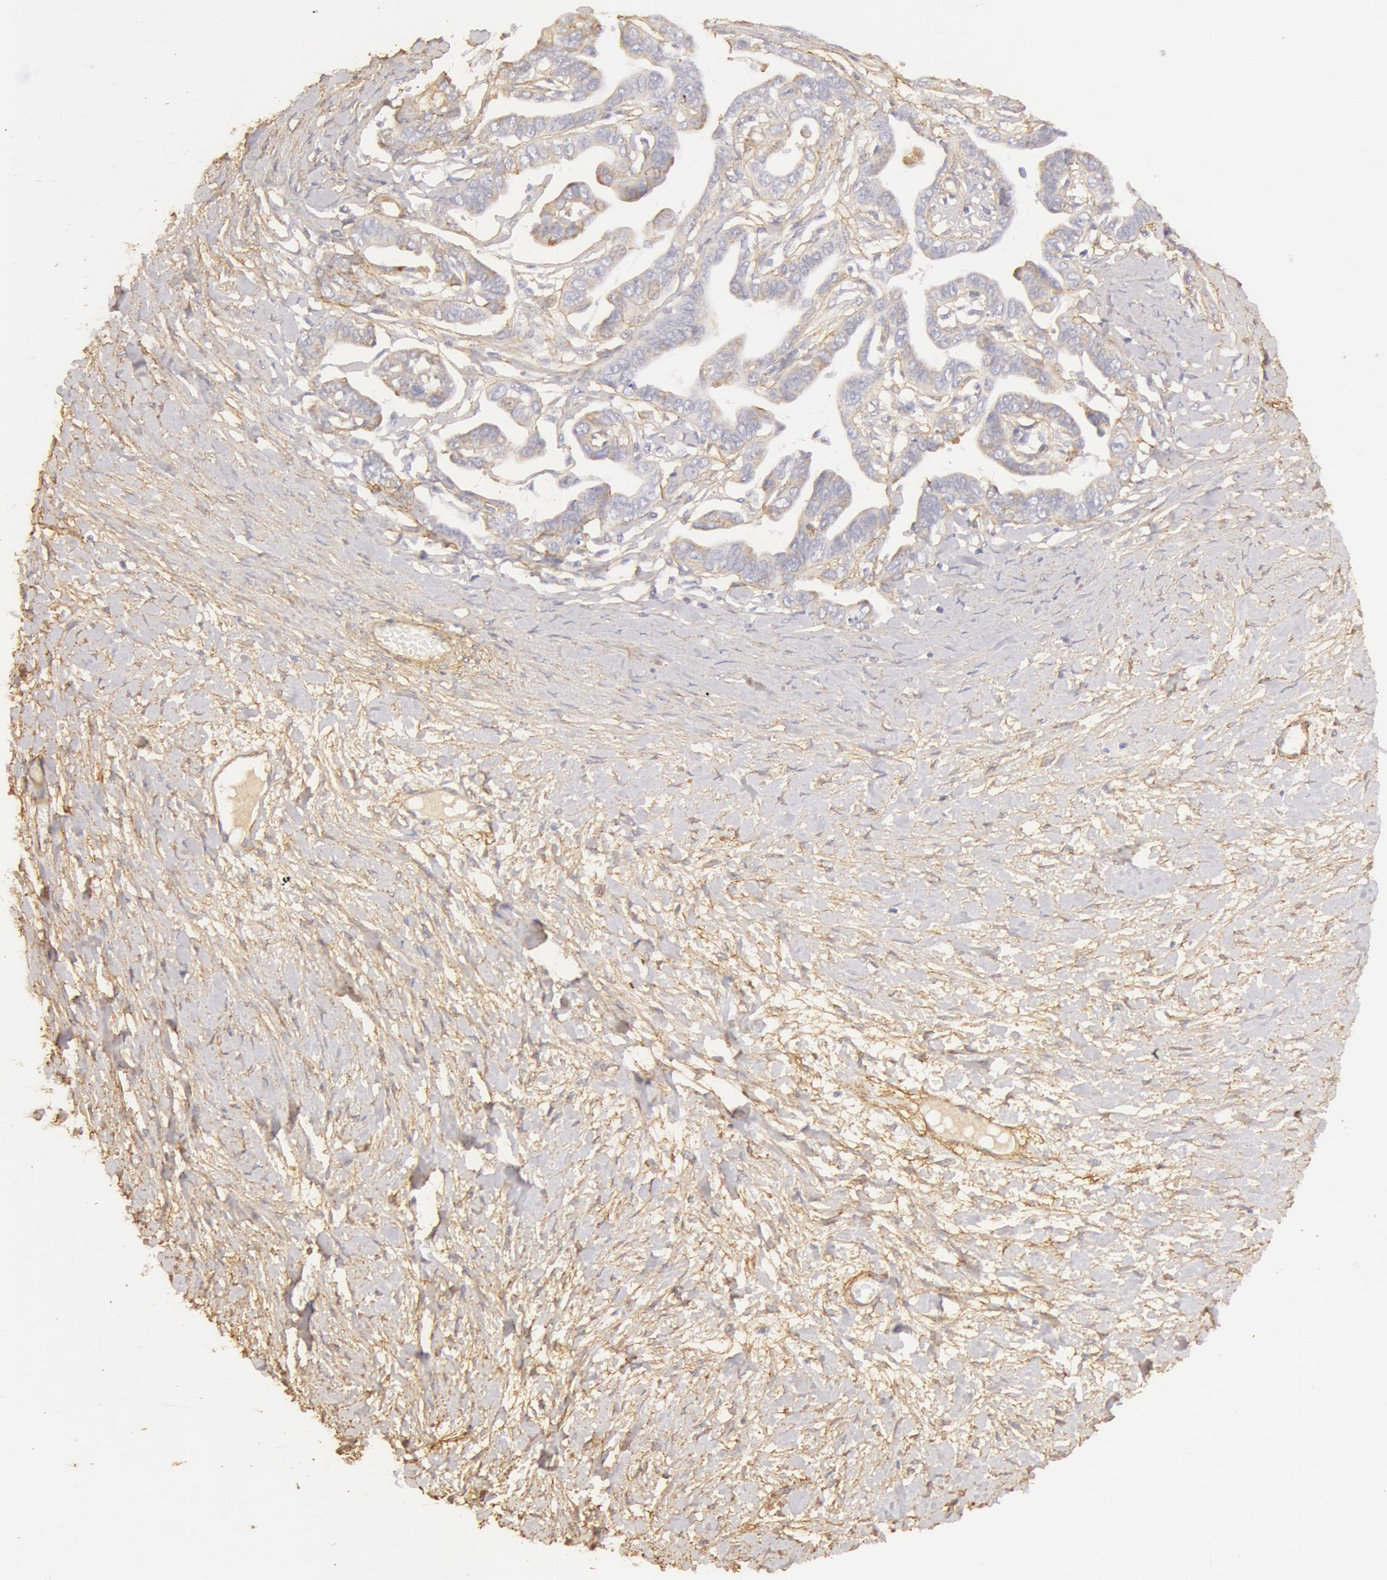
{"staining": {"intensity": "moderate", "quantity": "<25%", "location": "cytoplasmic/membranous"}, "tissue": "ovarian cancer", "cell_type": "Tumor cells", "image_type": "cancer", "snomed": [{"axis": "morphology", "description": "Cystadenocarcinoma, serous, NOS"}, {"axis": "topography", "description": "Ovary"}], "caption": "Immunohistochemical staining of serous cystadenocarcinoma (ovarian) demonstrates low levels of moderate cytoplasmic/membranous positivity in approximately <25% of tumor cells.", "gene": "COL4A1", "patient": {"sex": "female", "age": 69}}